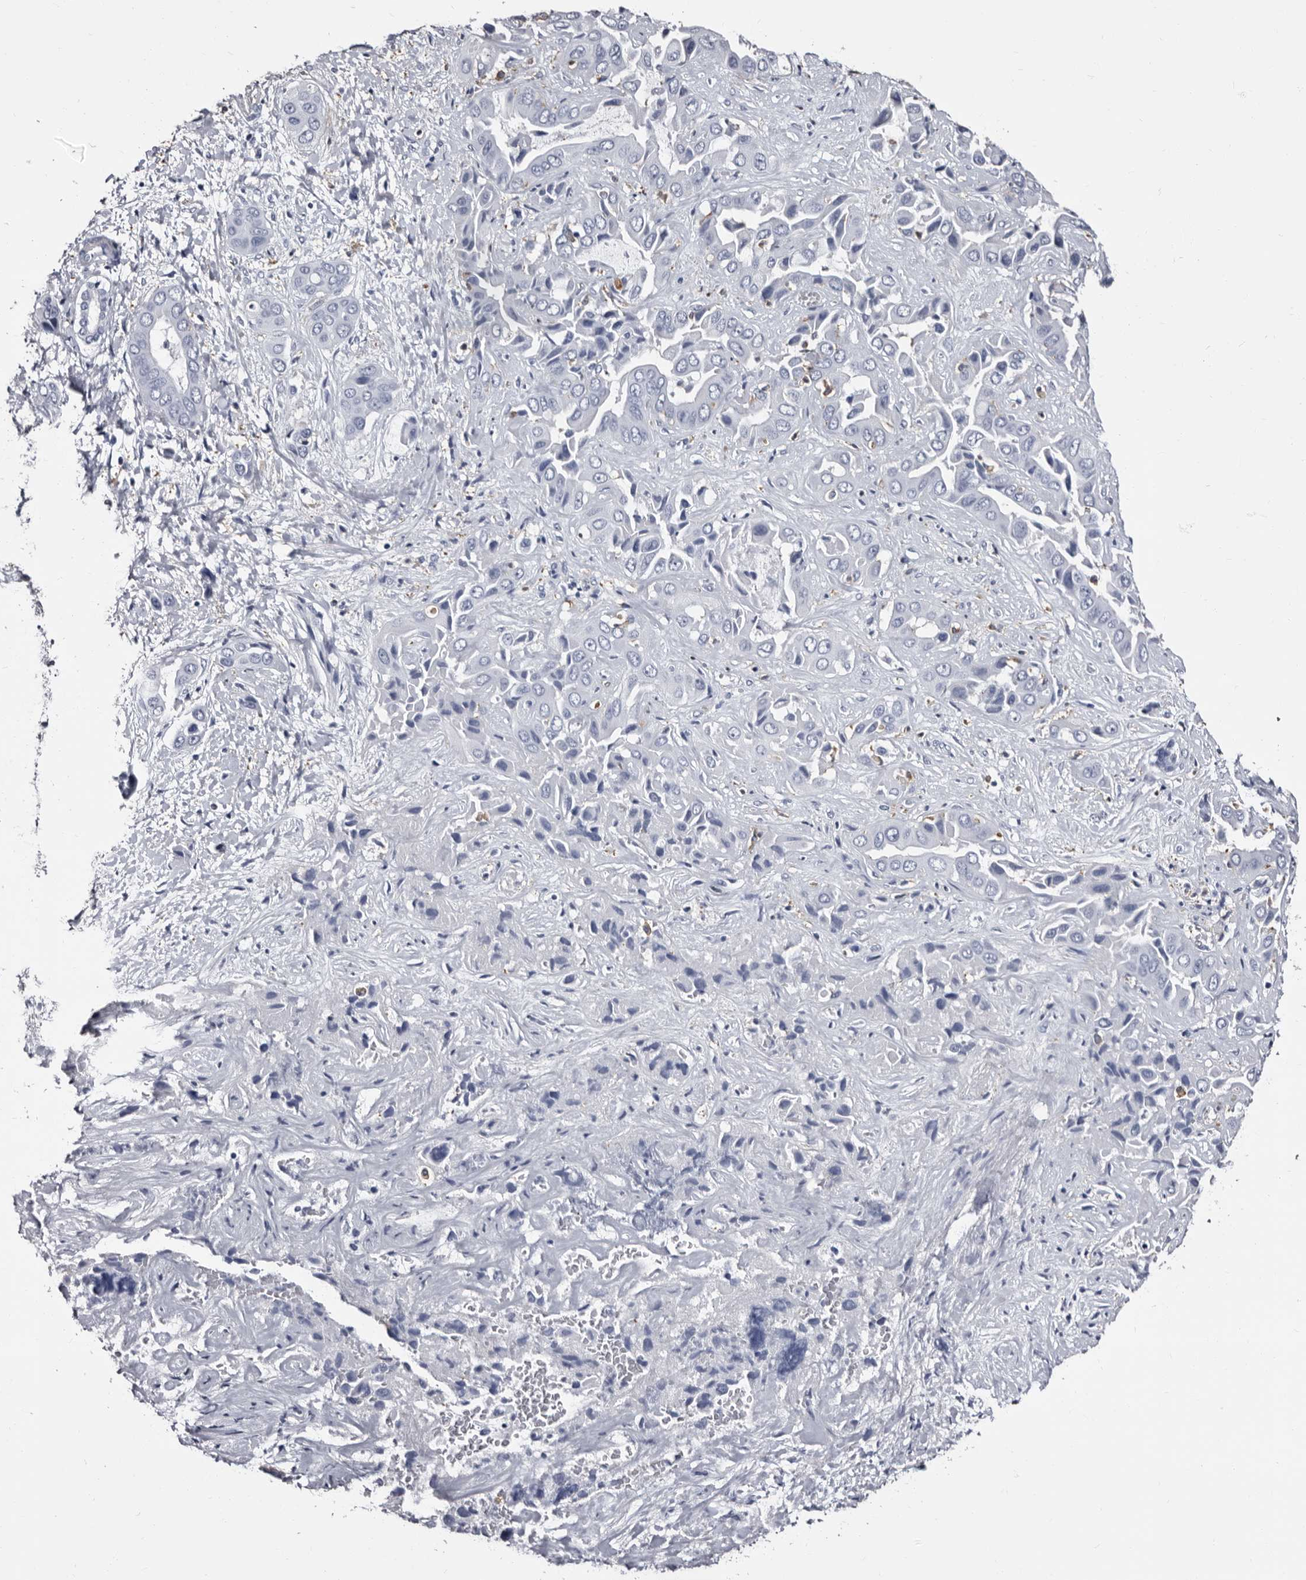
{"staining": {"intensity": "negative", "quantity": "none", "location": "none"}, "tissue": "liver cancer", "cell_type": "Tumor cells", "image_type": "cancer", "snomed": [{"axis": "morphology", "description": "Cholangiocarcinoma"}, {"axis": "topography", "description": "Liver"}], "caption": "Human liver cancer (cholangiocarcinoma) stained for a protein using immunohistochemistry reveals no staining in tumor cells.", "gene": "EPB41L3", "patient": {"sex": "female", "age": 52}}